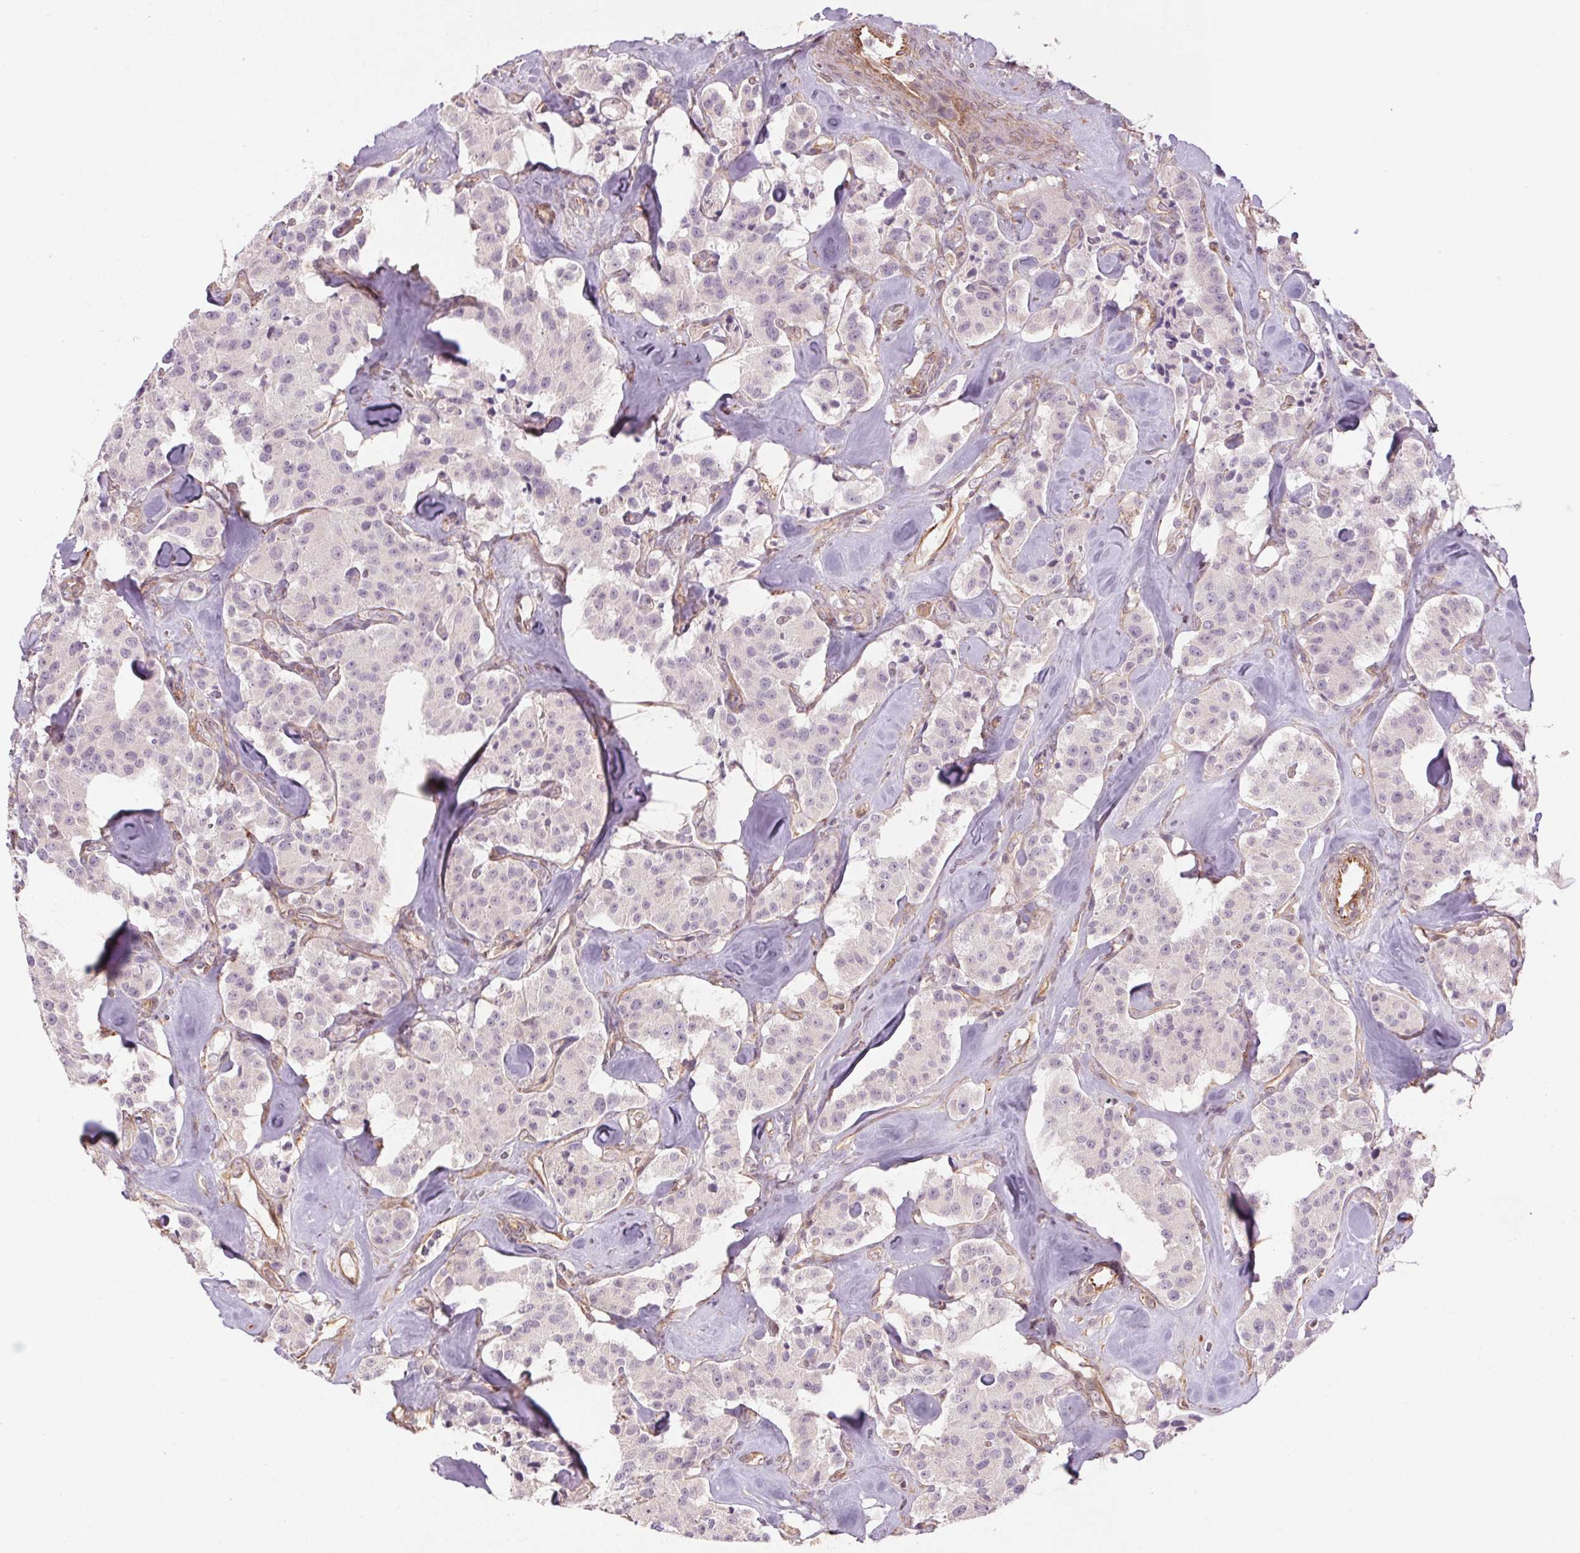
{"staining": {"intensity": "negative", "quantity": "none", "location": "none"}, "tissue": "carcinoid", "cell_type": "Tumor cells", "image_type": "cancer", "snomed": [{"axis": "morphology", "description": "Carcinoid, malignant, NOS"}, {"axis": "topography", "description": "Pancreas"}], "caption": "An immunohistochemistry (IHC) photomicrograph of carcinoid (malignant) is shown. There is no staining in tumor cells of carcinoid (malignant).", "gene": "CCSER1", "patient": {"sex": "male", "age": 41}}